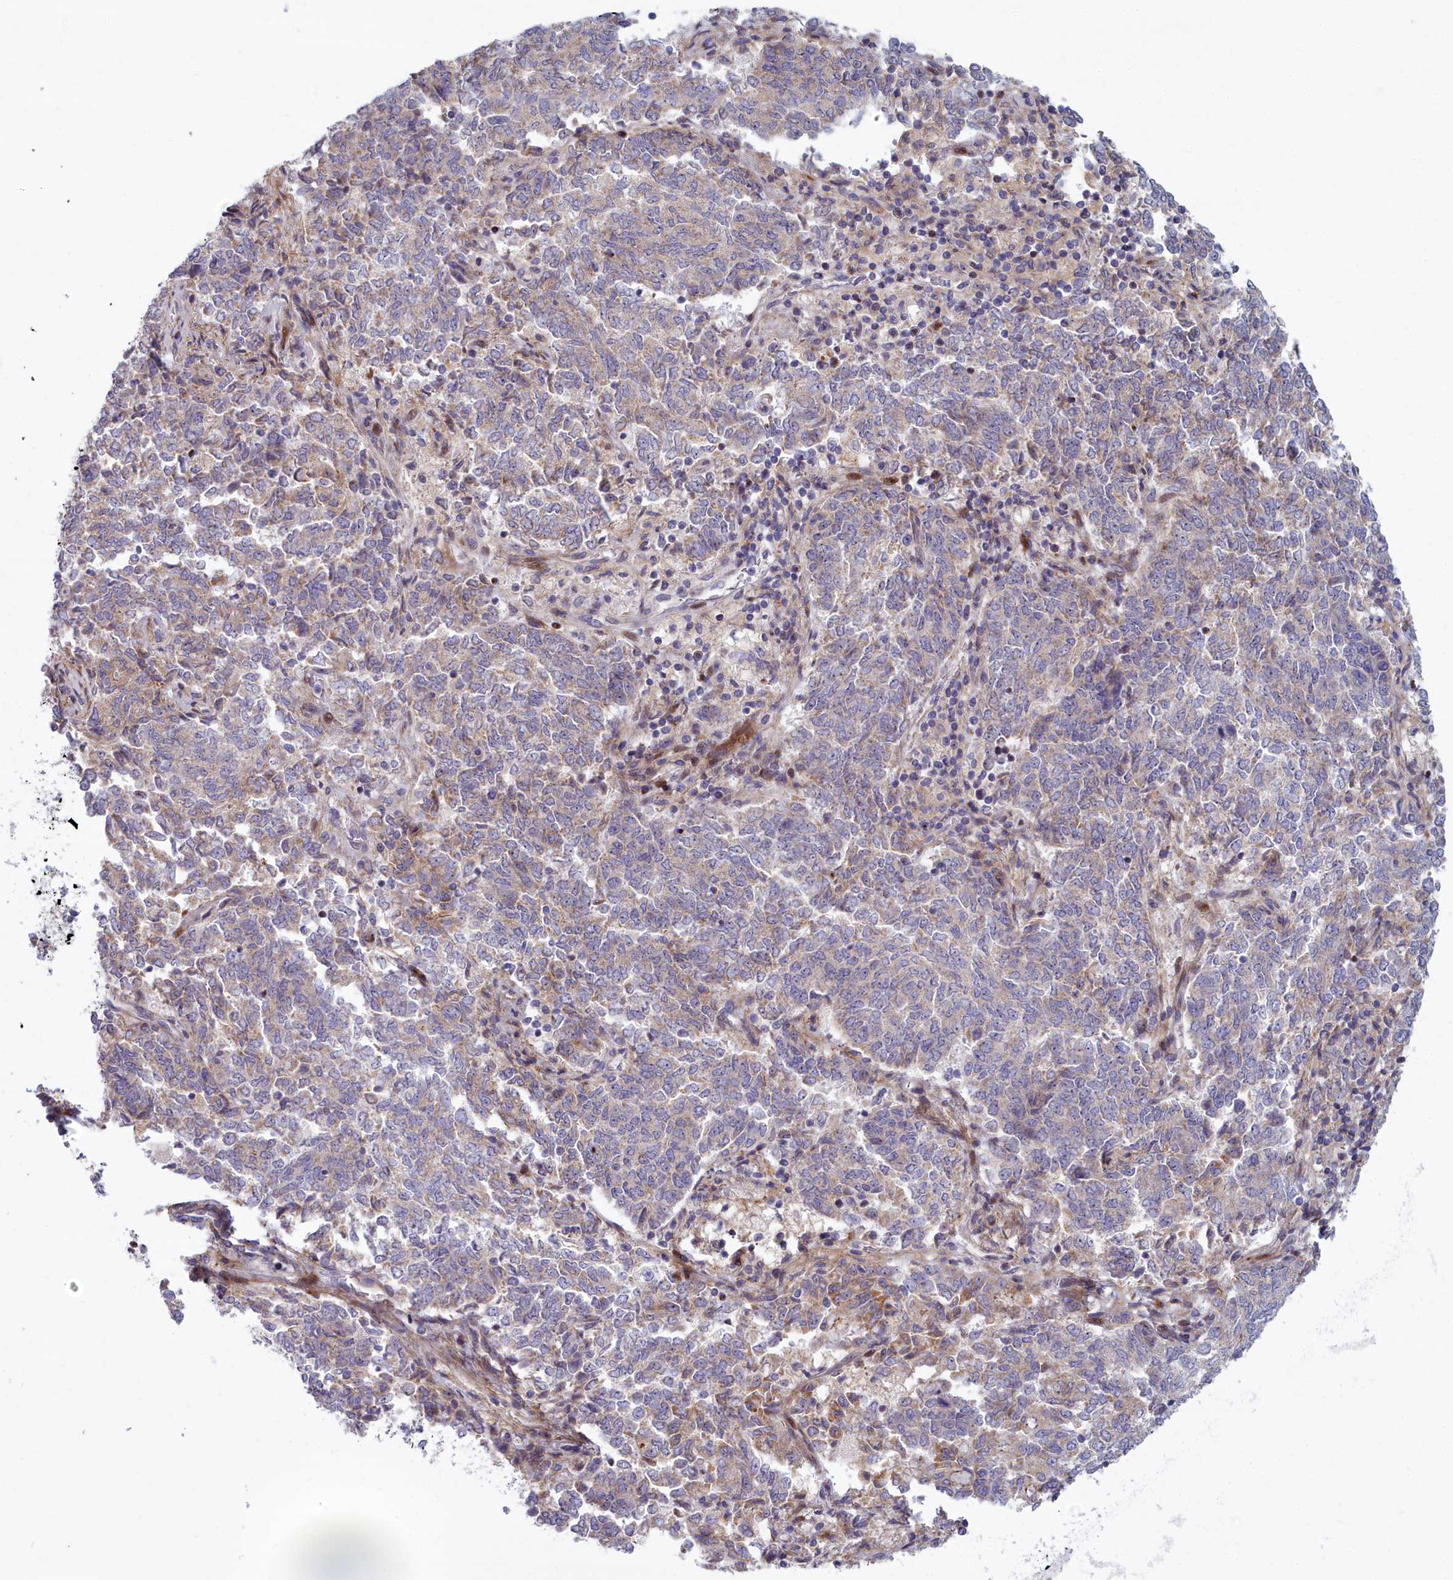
{"staining": {"intensity": "weak", "quantity": "25%-75%", "location": "cytoplasmic/membranous"}, "tissue": "endometrial cancer", "cell_type": "Tumor cells", "image_type": "cancer", "snomed": [{"axis": "morphology", "description": "Adenocarcinoma, NOS"}, {"axis": "topography", "description": "Endometrium"}], "caption": "Immunohistochemical staining of adenocarcinoma (endometrial) exhibits low levels of weak cytoplasmic/membranous positivity in approximately 25%-75% of tumor cells.", "gene": "C15orf40", "patient": {"sex": "female", "age": 80}}